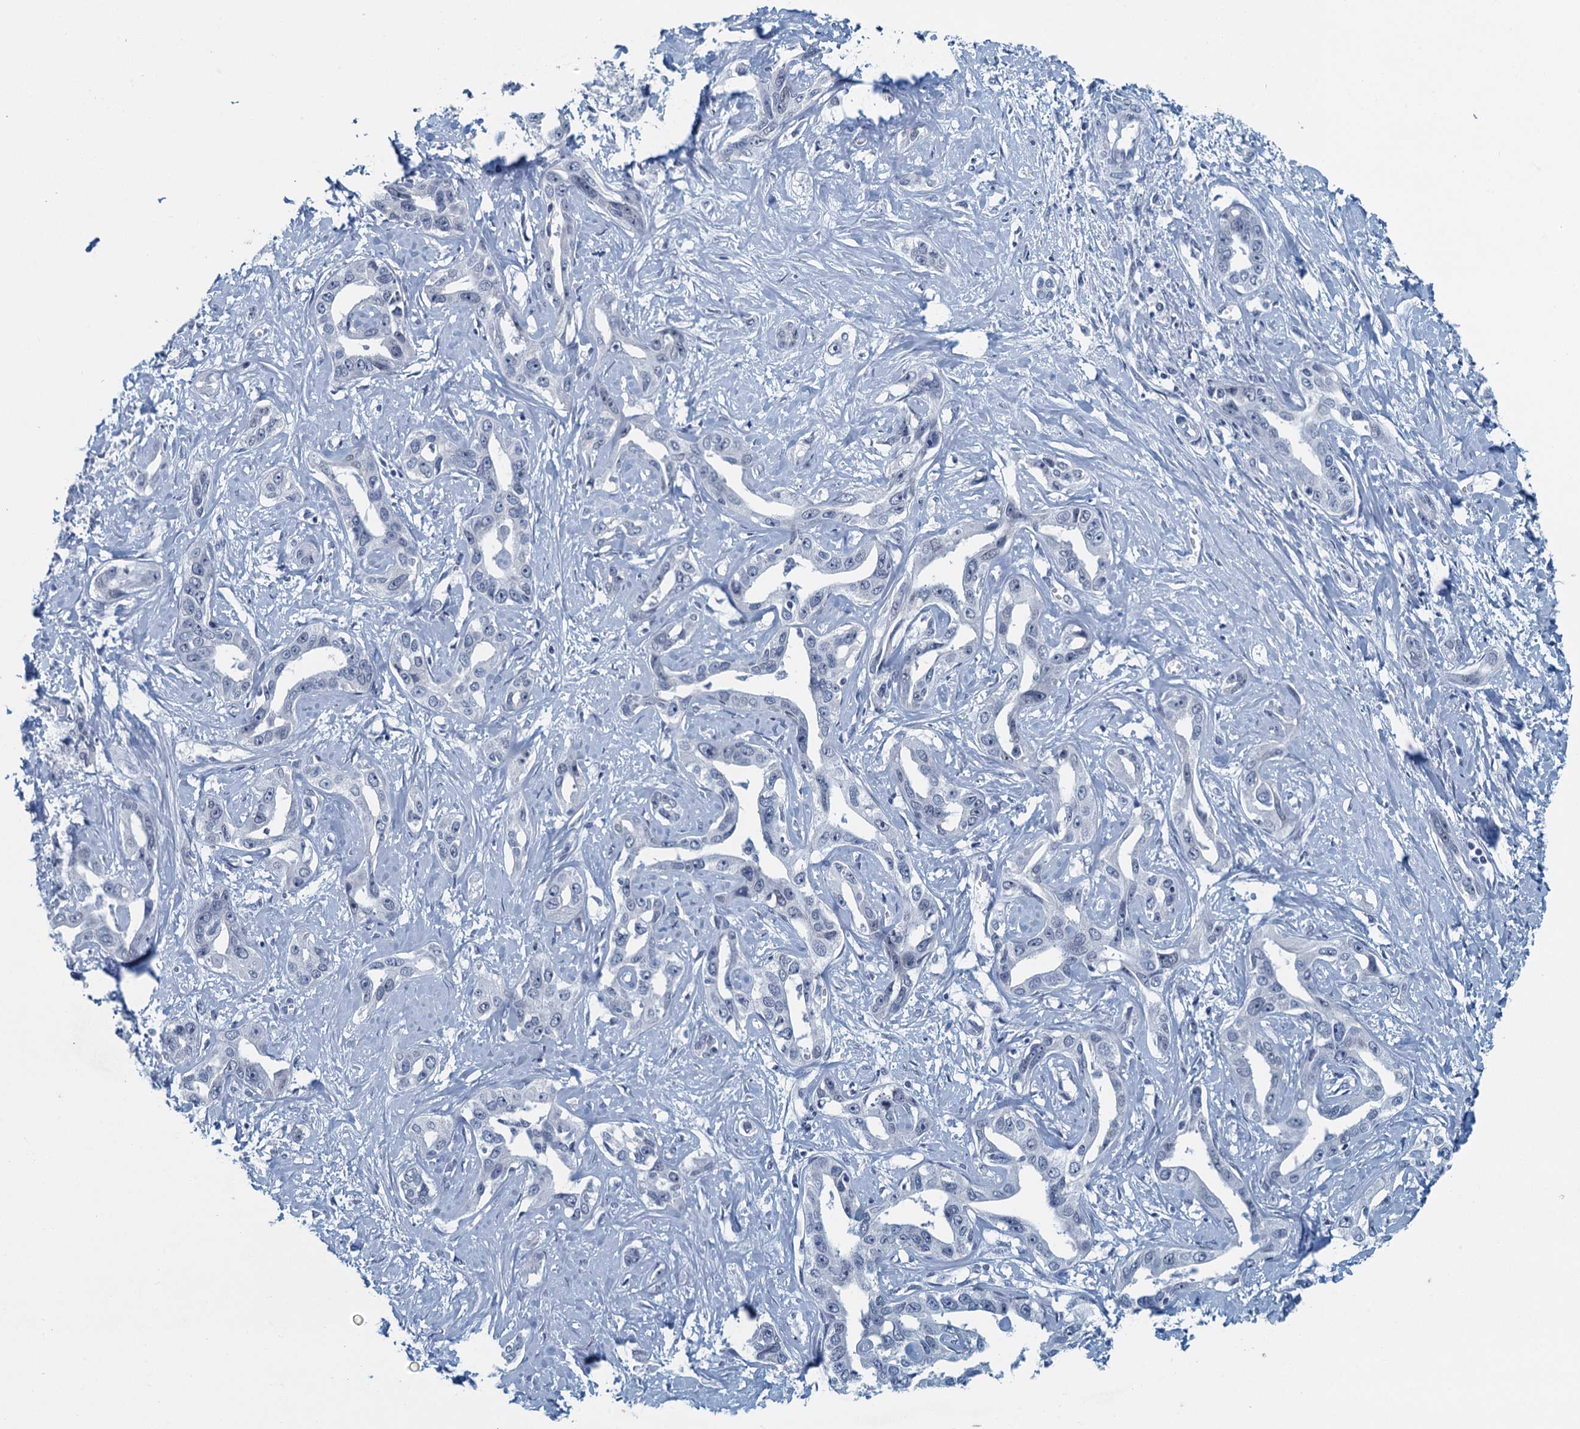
{"staining": {"intensity": "negative", "quantity": "none", "location": "none"}, "tissue": "liver cancer", "cell_type": "Tumor cells", "image_type": "cancer", "snomed": [{"axis": "morphology", "description": "Cholangiocarcinoma"}, {"axis": "topography", "description": "Liver"}], "caption": "Immunohistochemistry (IHC) of liver cancer (cholangiocarcinoma) displays no expression in tumor cells.", "gene": "ENSG00000131152", "patient": {"sex": "male", "age": 59}}